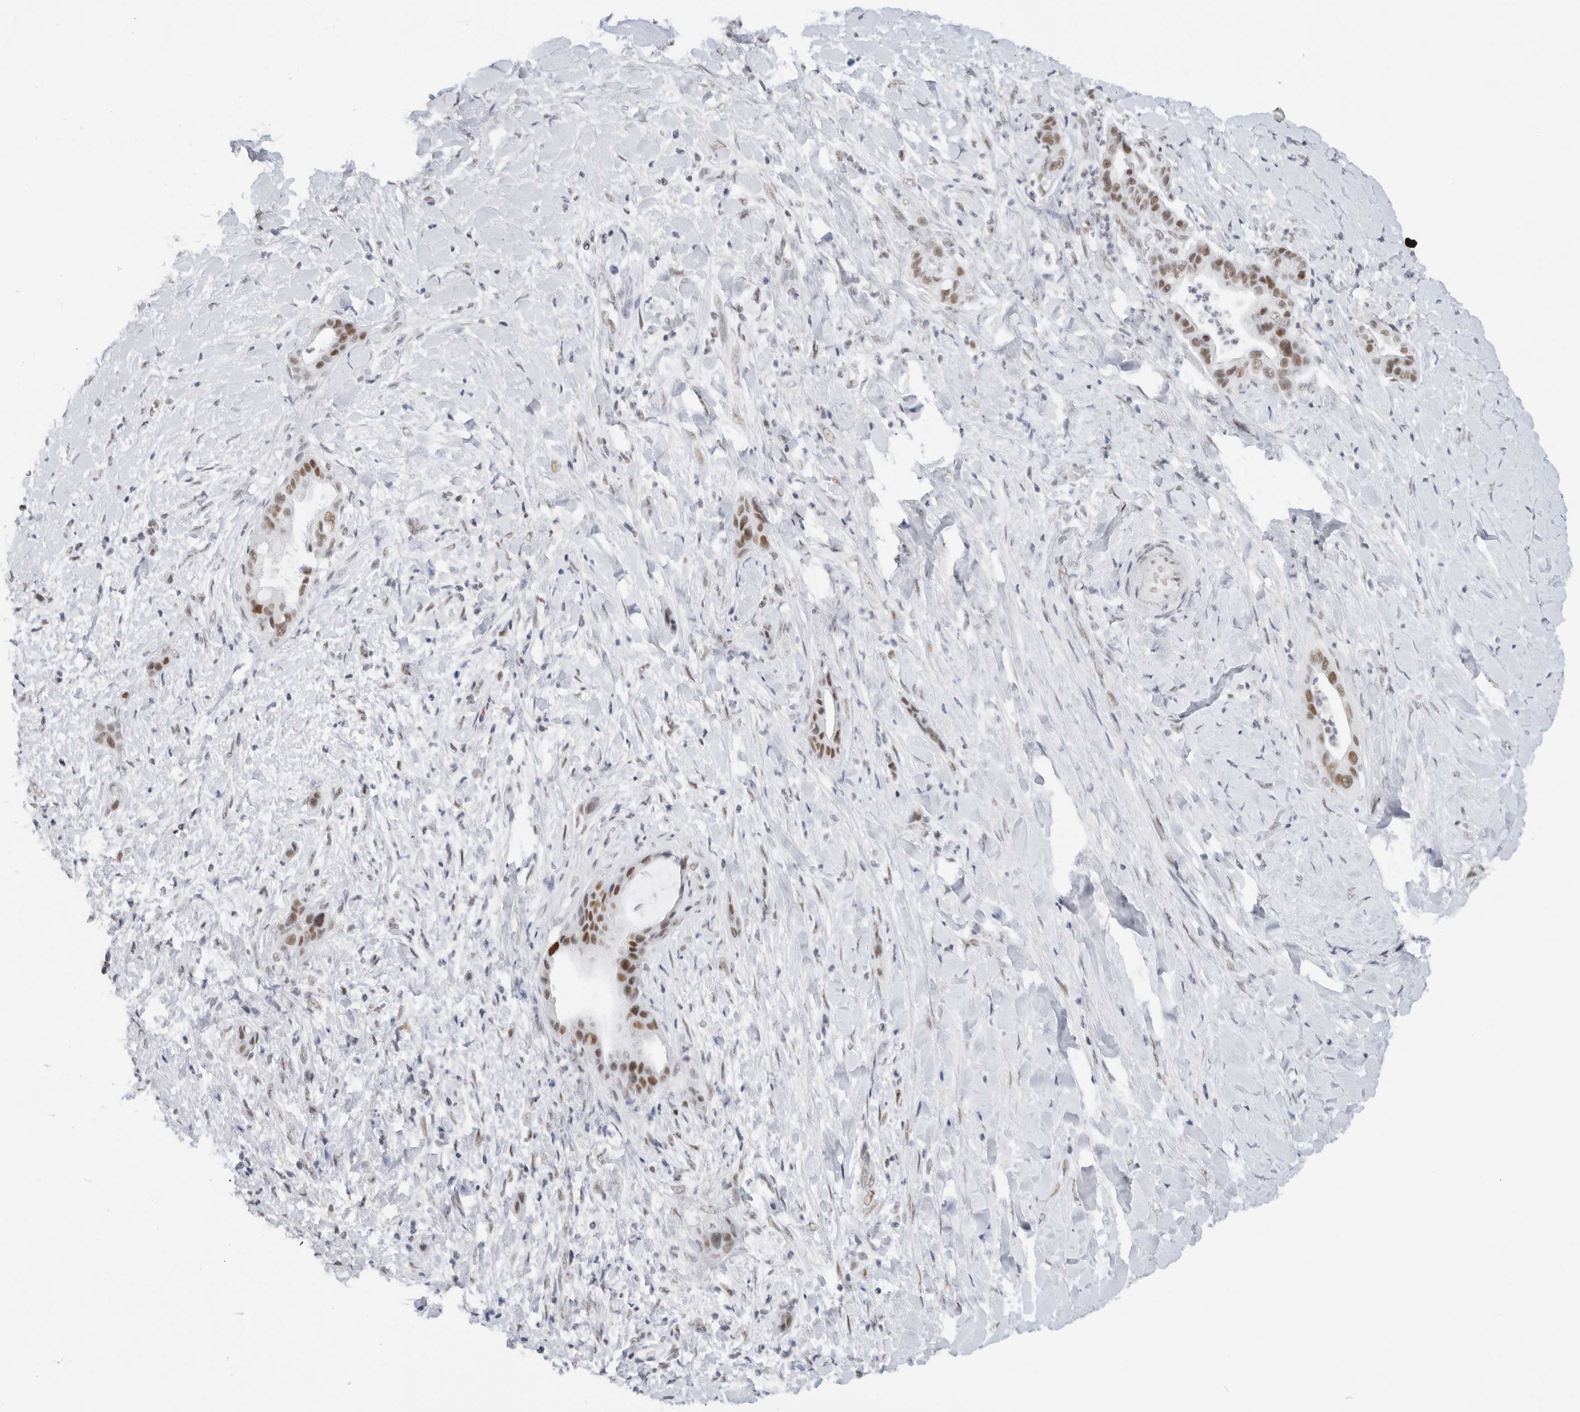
{"staining": {"intensity": "moderate", "quantity": ">75%", "location": "nuclear"}, "tissue": "liver cancer", "cell_type": "Tumor cells", "image_type": "cancer", "snomed": [{"axis": "morphology", "description": "Cholangiocarcinoma"}, {"axis": "topography", "description": "Liver"}], "caption": "A brown stain shows moderate nuclear positivity of a protein in cholangiocarcinoma (liver) tumor cells.", "gene": "COPS7A", "patient": {"sex": "female", "age": 54}}